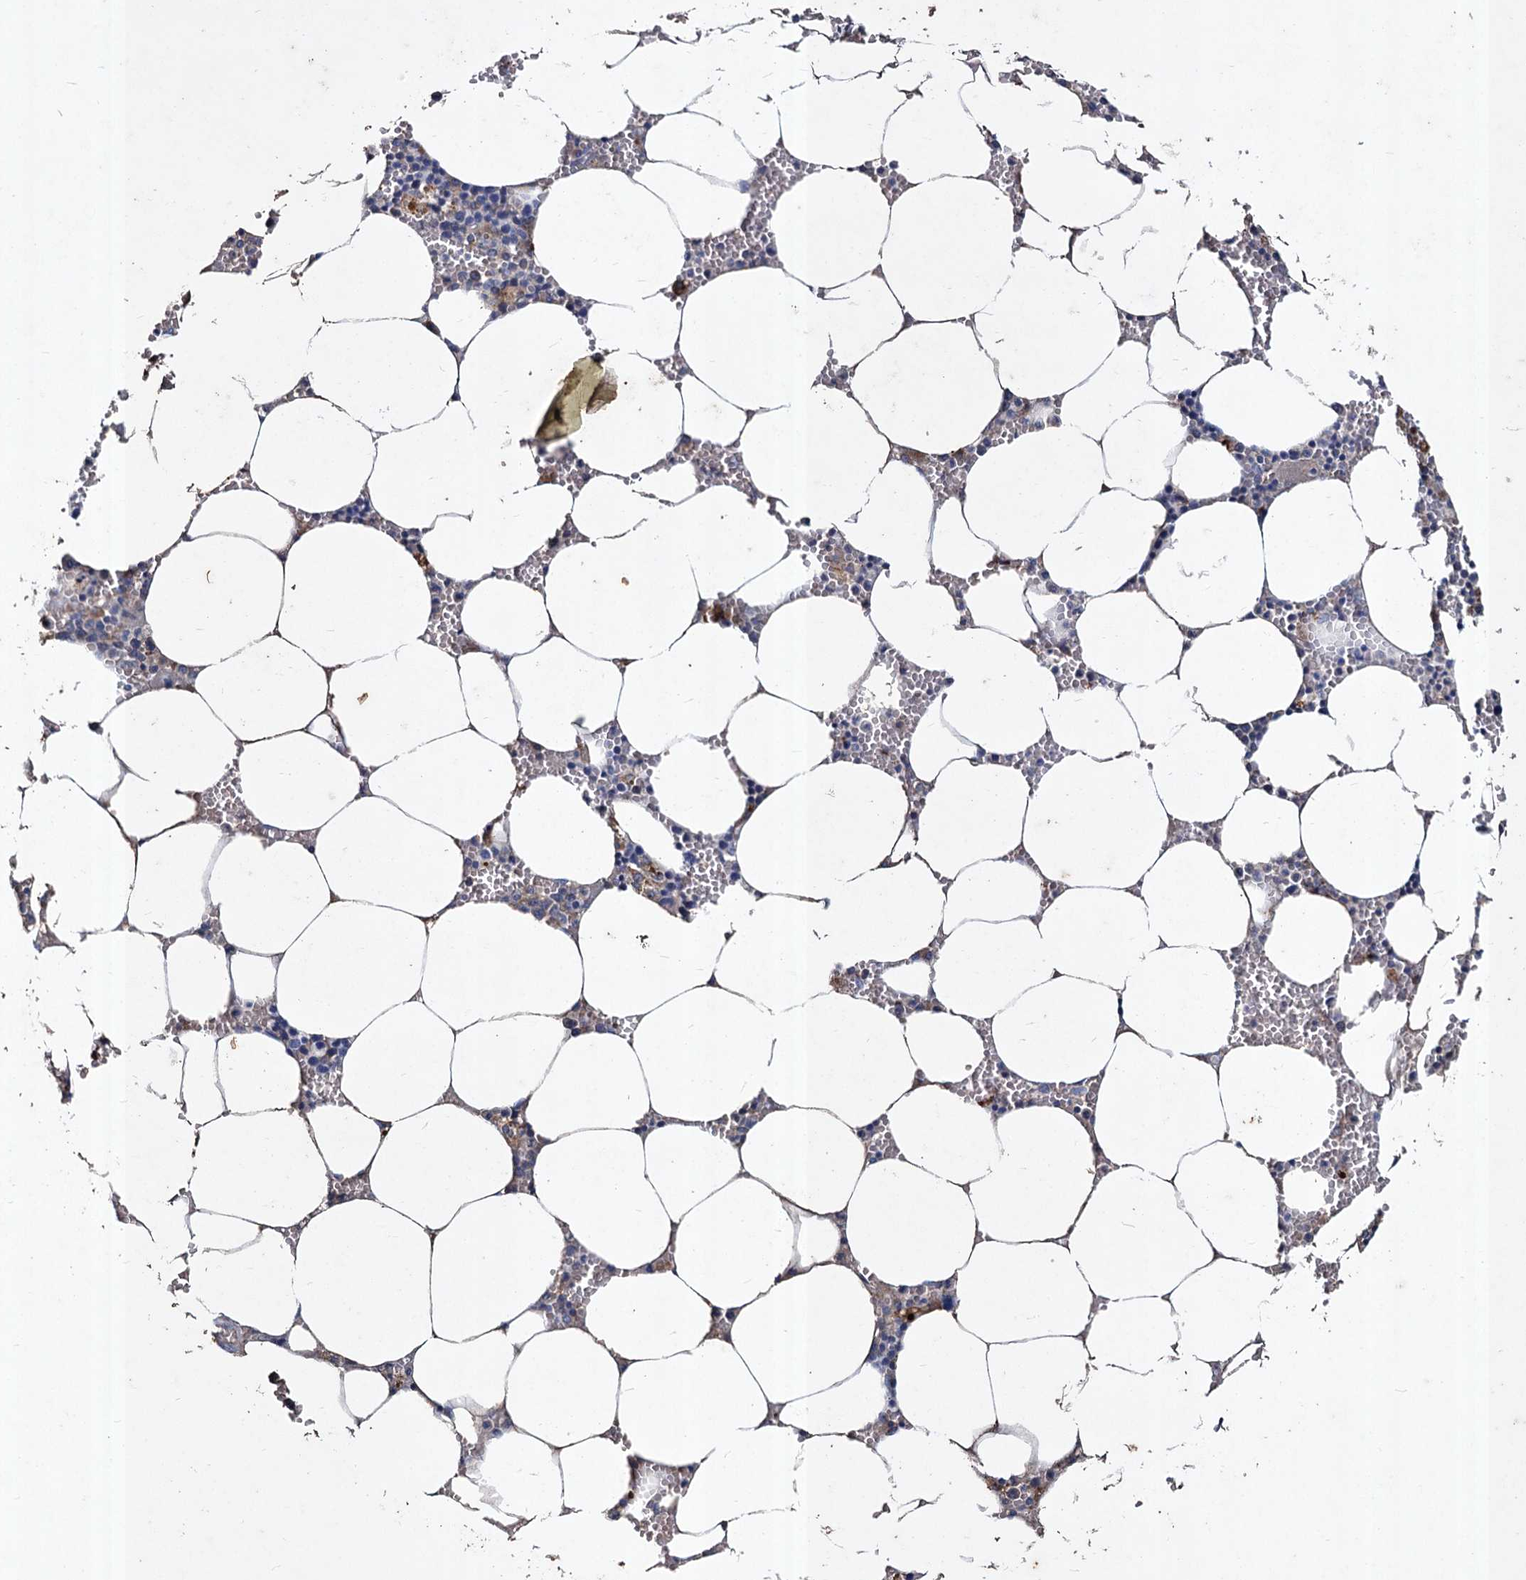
{"staining": {"intensity": "negative", "quantity": "none", "location": "none"}, "tissue": "bone marrow", "cell_type": "Hematopoietic cells", "image_type": "normal", "snomed": [{"axis": "morphology", "description": "Normal tissue, NOS"}, {"axis": "topography", "description": "Bone marrow"}], "caption": "Protein analysis of normal bone marrow exhibits no significant expression in hematopoietic cells.", "gene": "TMX2", "patient": {"sex": "male", "age": 70}}